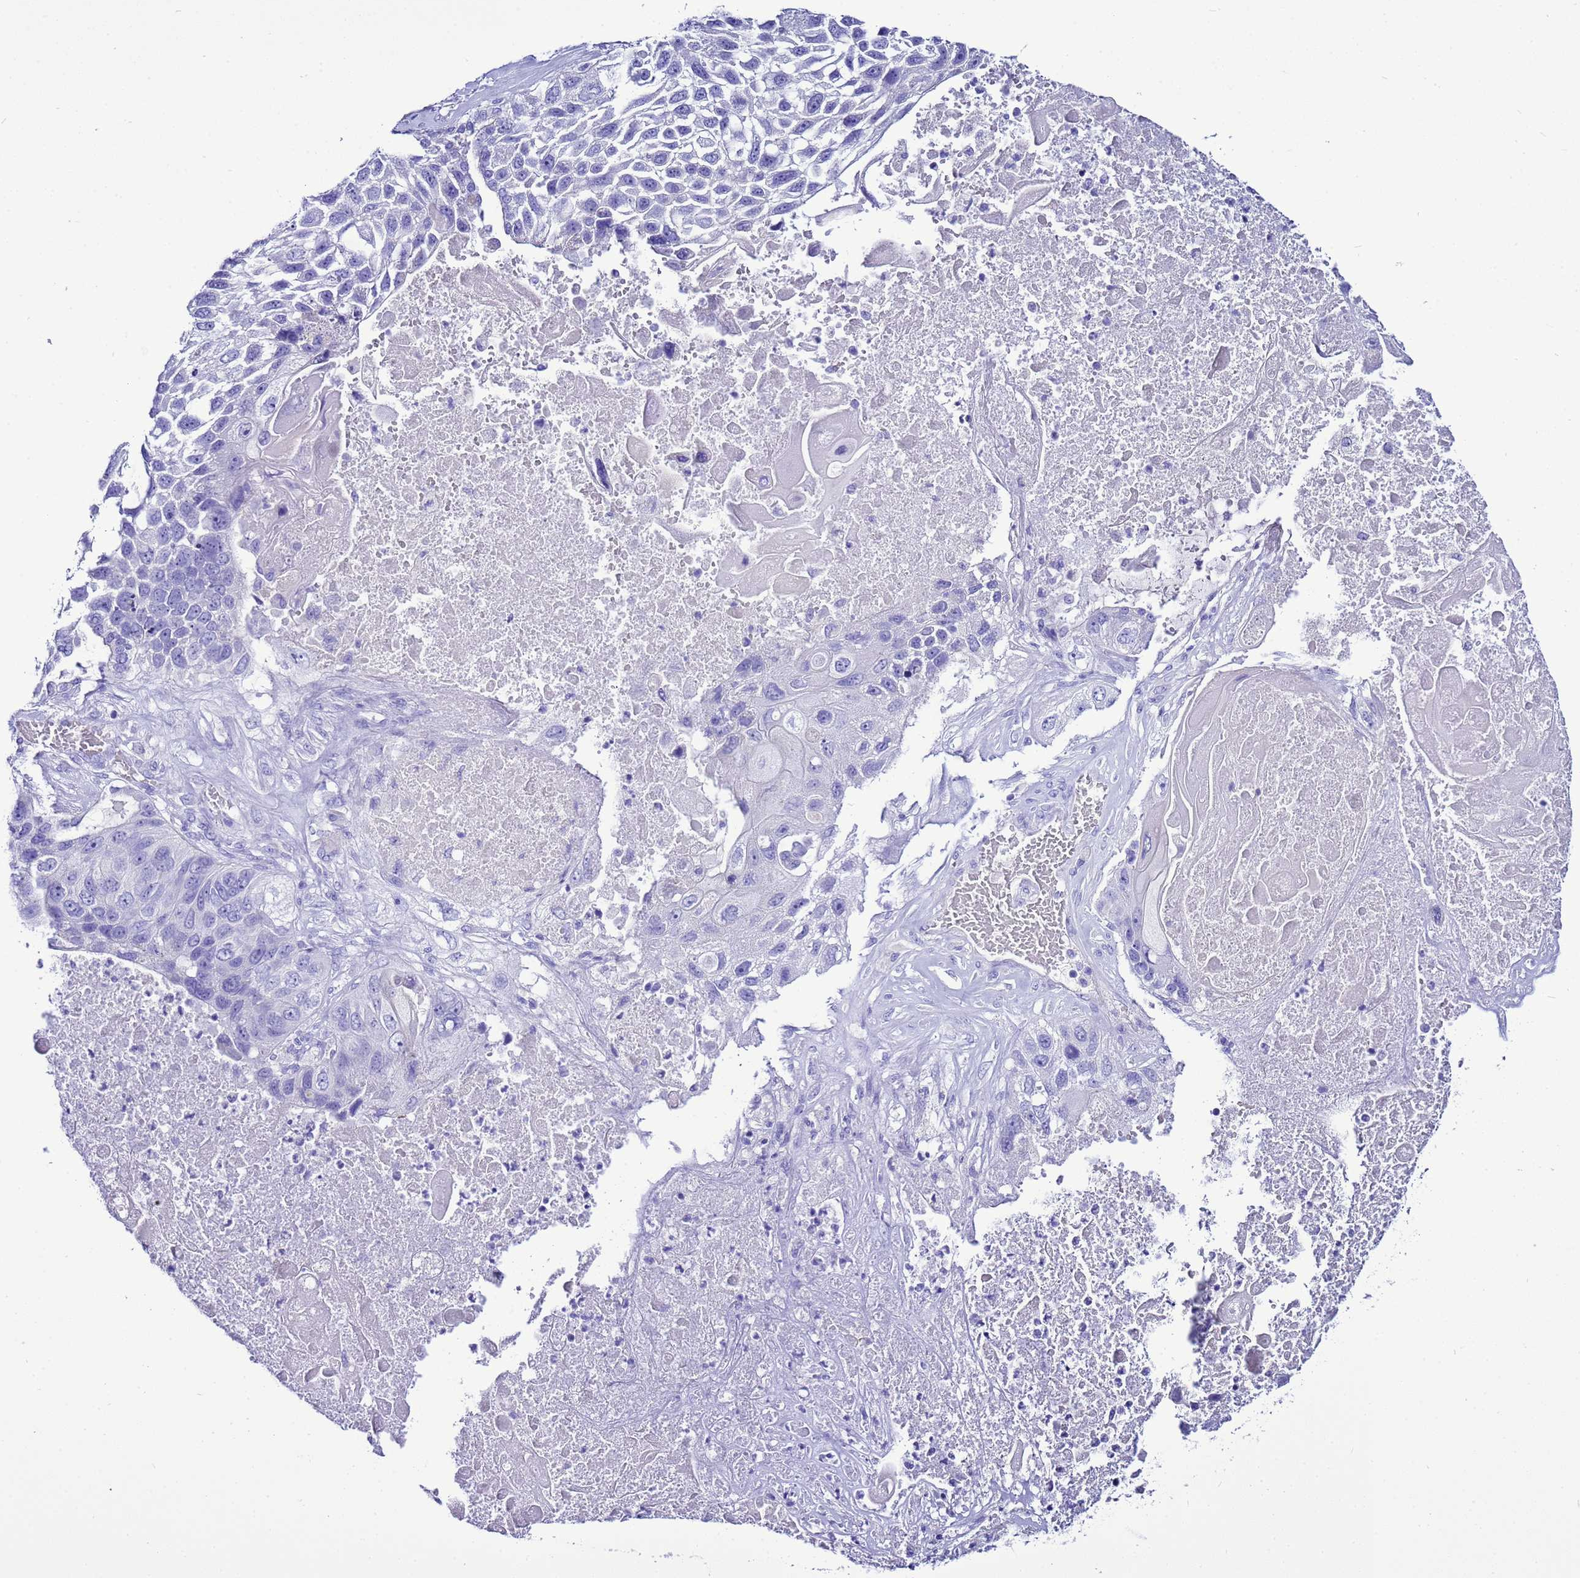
{"staining": {"intensity": "negative", "quantity": "none", "location": "none"}, "tissue": "lung cancer", "cell_type": "Tumor cells", "image_type": "cancer", "snomed": [{"axis": "morphology", "description": "Squamous cell carcinoma, NOS"}, {"axis": "topography", "description": "Lung"}], "caption": "Immunohistochemistry (IHC) image of neoplastic tissue: human squamous cell carcinoma (lung) stained with DAB (3,3'-diaminobenzidine) exhibits no significant protein positivity in tumor cells. (Stains: DAB immunohistochemistry (IHC) with hematoxylin counter stain, Microscopy: brightfield microscopy at high magnification).", "gene": "BEST2", "patient": {"sex": "male", "age": 61}}